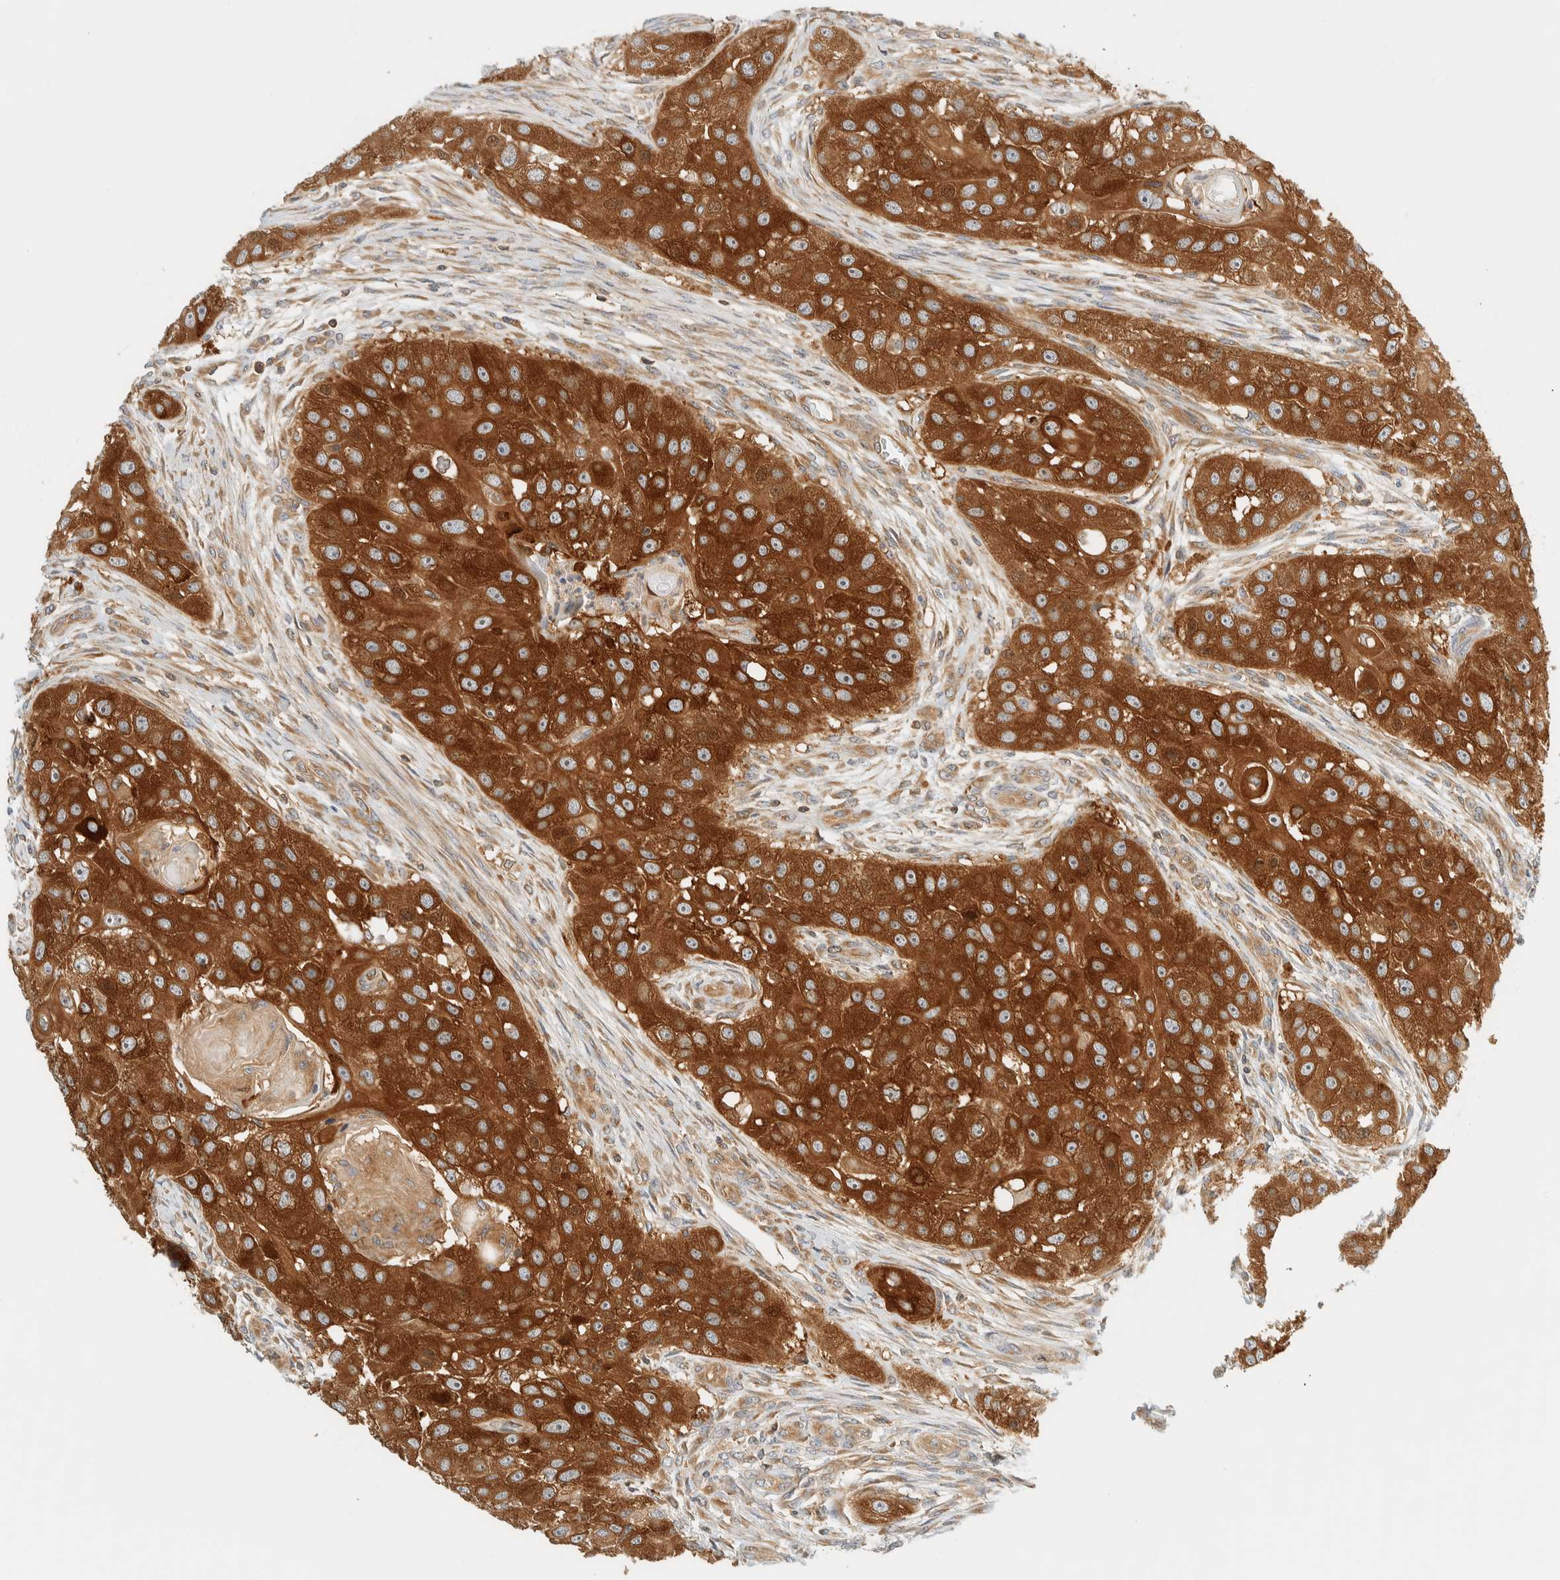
{"staining": {"intensity": "strong", "quantity": ">75%", "location": "cytoplasmic/membranous"}, "tissue": "head and neck cancer", "cell_type": "Tumor cells", "image_type": "cancer", "snomed": [{"axis": "morphology", "description": "Normal tissue, NOS"}, {"axis": "morphology", "description": "Squamous cell carcinoma, NOS"}, {"axis": "topography", "description": "Skeletal muscle"}, {"axis": "topography", "description": "Head-Neck"}], "caption": "A brown stain highlights strong cytoplasmic/membranous expression of a protein in head and neck cancer (squamous cell carcinoma) tumor cells.", "gene": "ARFGEF1", "patient": {"sex": "male", "age": 51}}